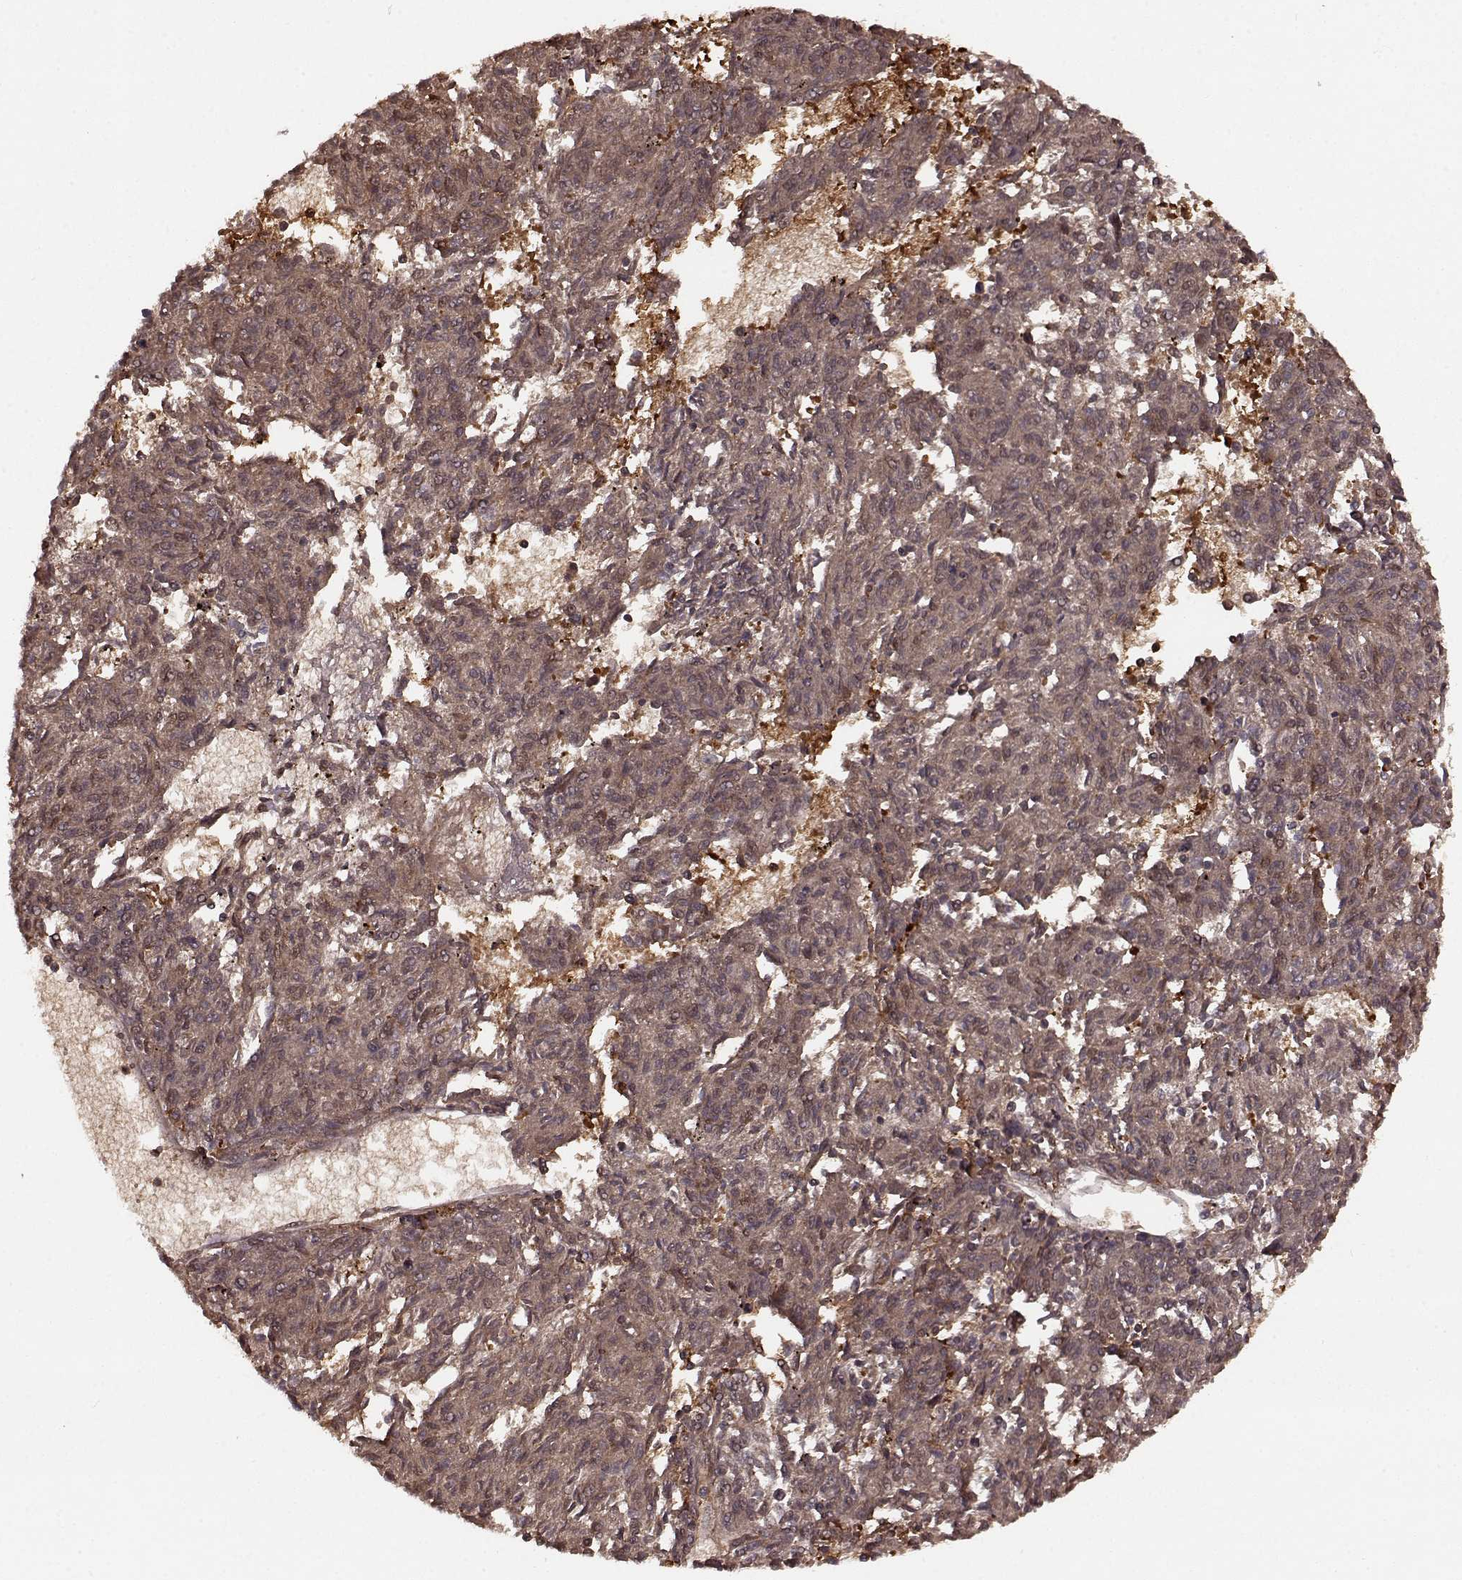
{"staining": {"intensity": "weak", "quantity": ">75%", "location": "cytoplasmic/membranous"}, "tissue": "melanoma", "cell_type": "Tumor cells", "image_type": "cancer", "snomed": [{"axis": "morphology", "description": "Malignant melanoma, NOS"}, {"axis": "topography", "description": "Skin"}], "caption": "Brown immunohistochemical staining in malignant melanoma shows weak cytoplasmic/membranous staining in approximately >75% of tumor cells.", "gene": "GSS", "patient": {"sex": "female", "age": 72}}